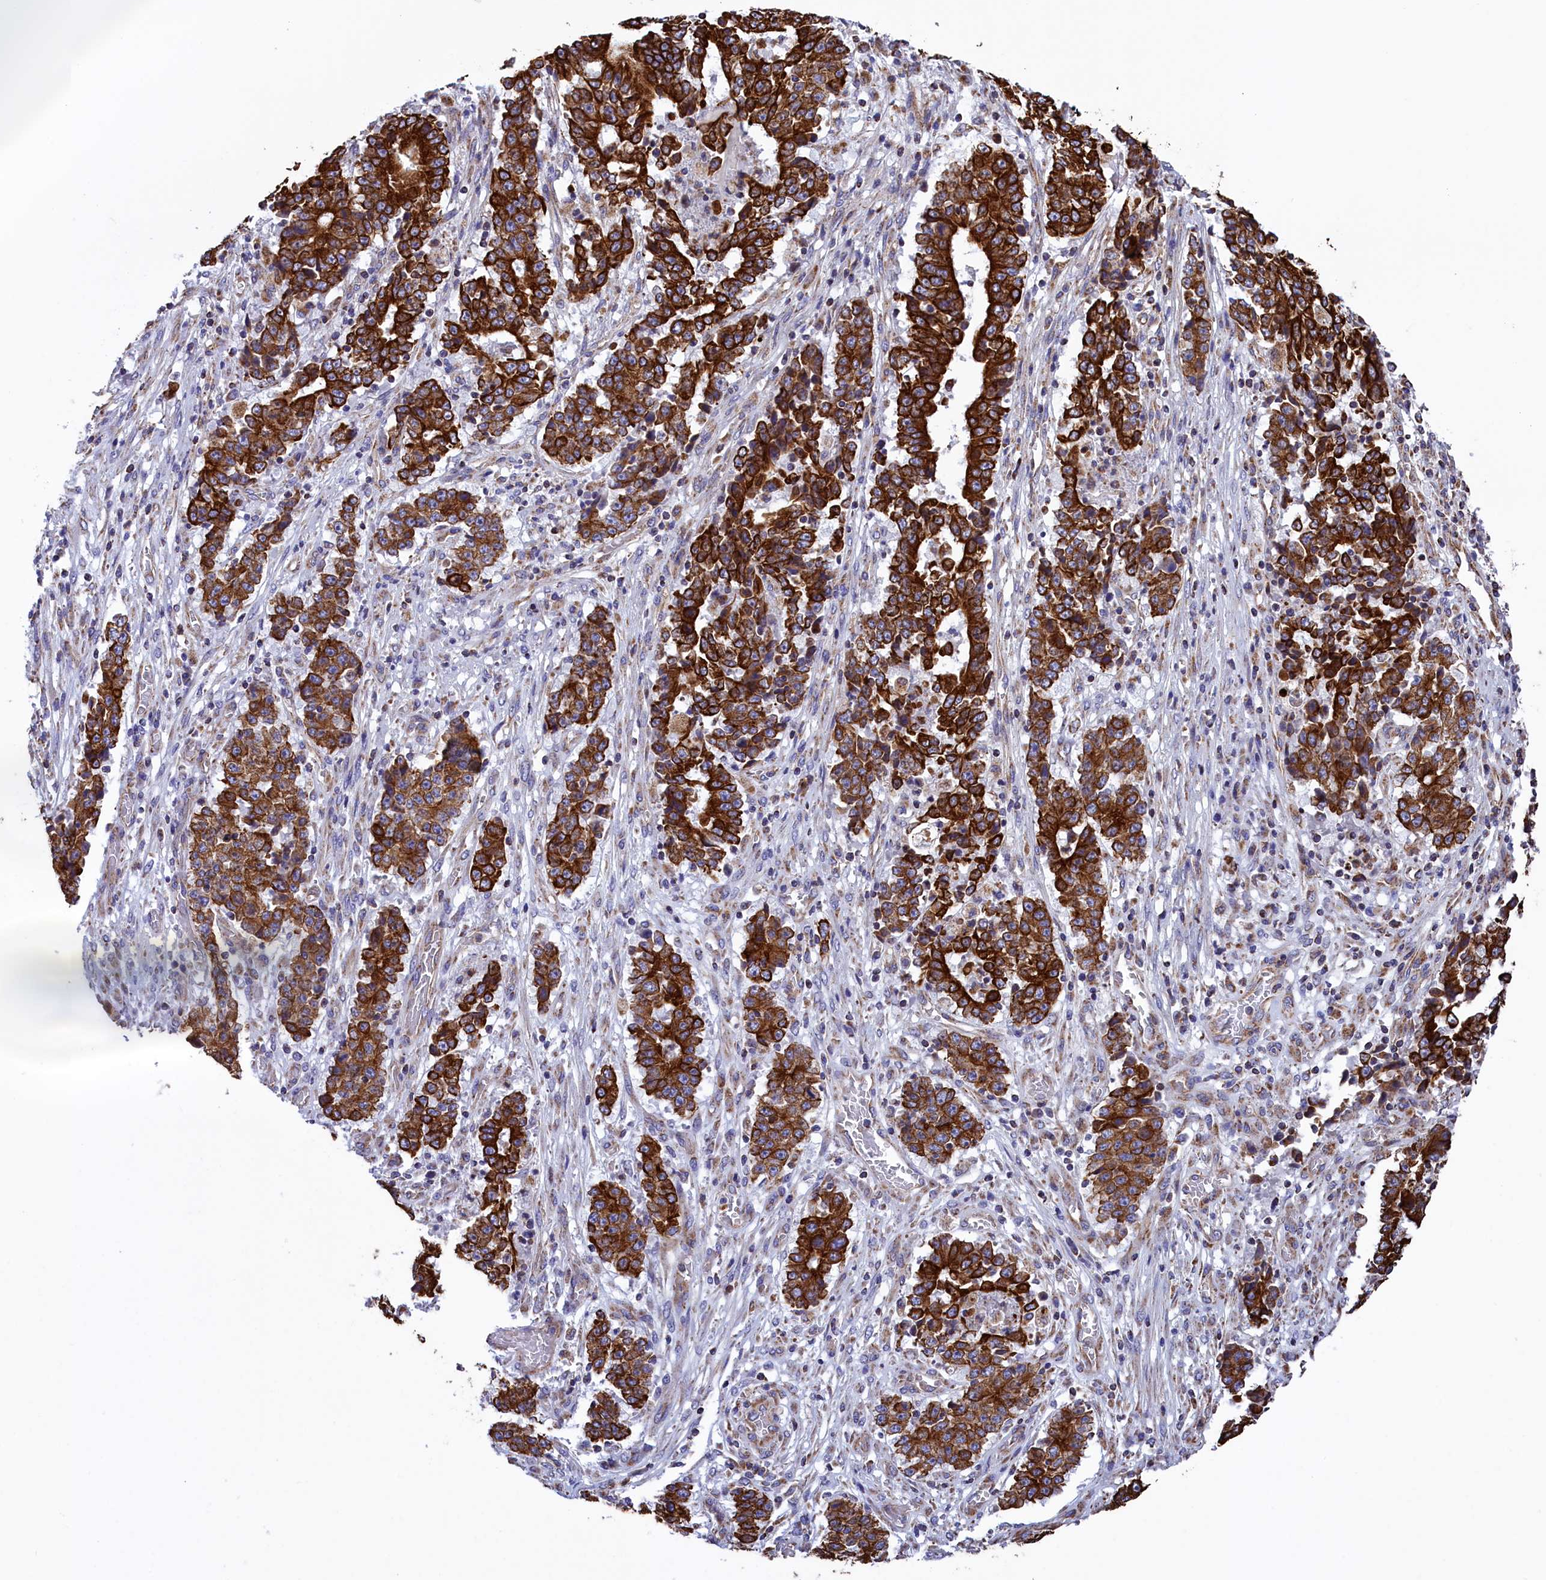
{"staining": {"intensity": "strong", "quantity": ">75%", "location": "cytoplasmic/membranous"}, "tissue": "stomach cancer", "cell_type": "Tumor cells", "image_type": "cancer", "snomed": [{"axis": "morphology", "description": "Adenocarcinoma, NOS"}, {"axis": "topography", "description": "Stomach"}], "caption": "A histopathology image showing strong cytoplasmic/membranous expression in about >75% of tumor cells in stomach adenocarcinoma, as visualized by brown immunohistochemical staining.", "gene": "GATB", "patient": {"sex": "male", "age": 59}}